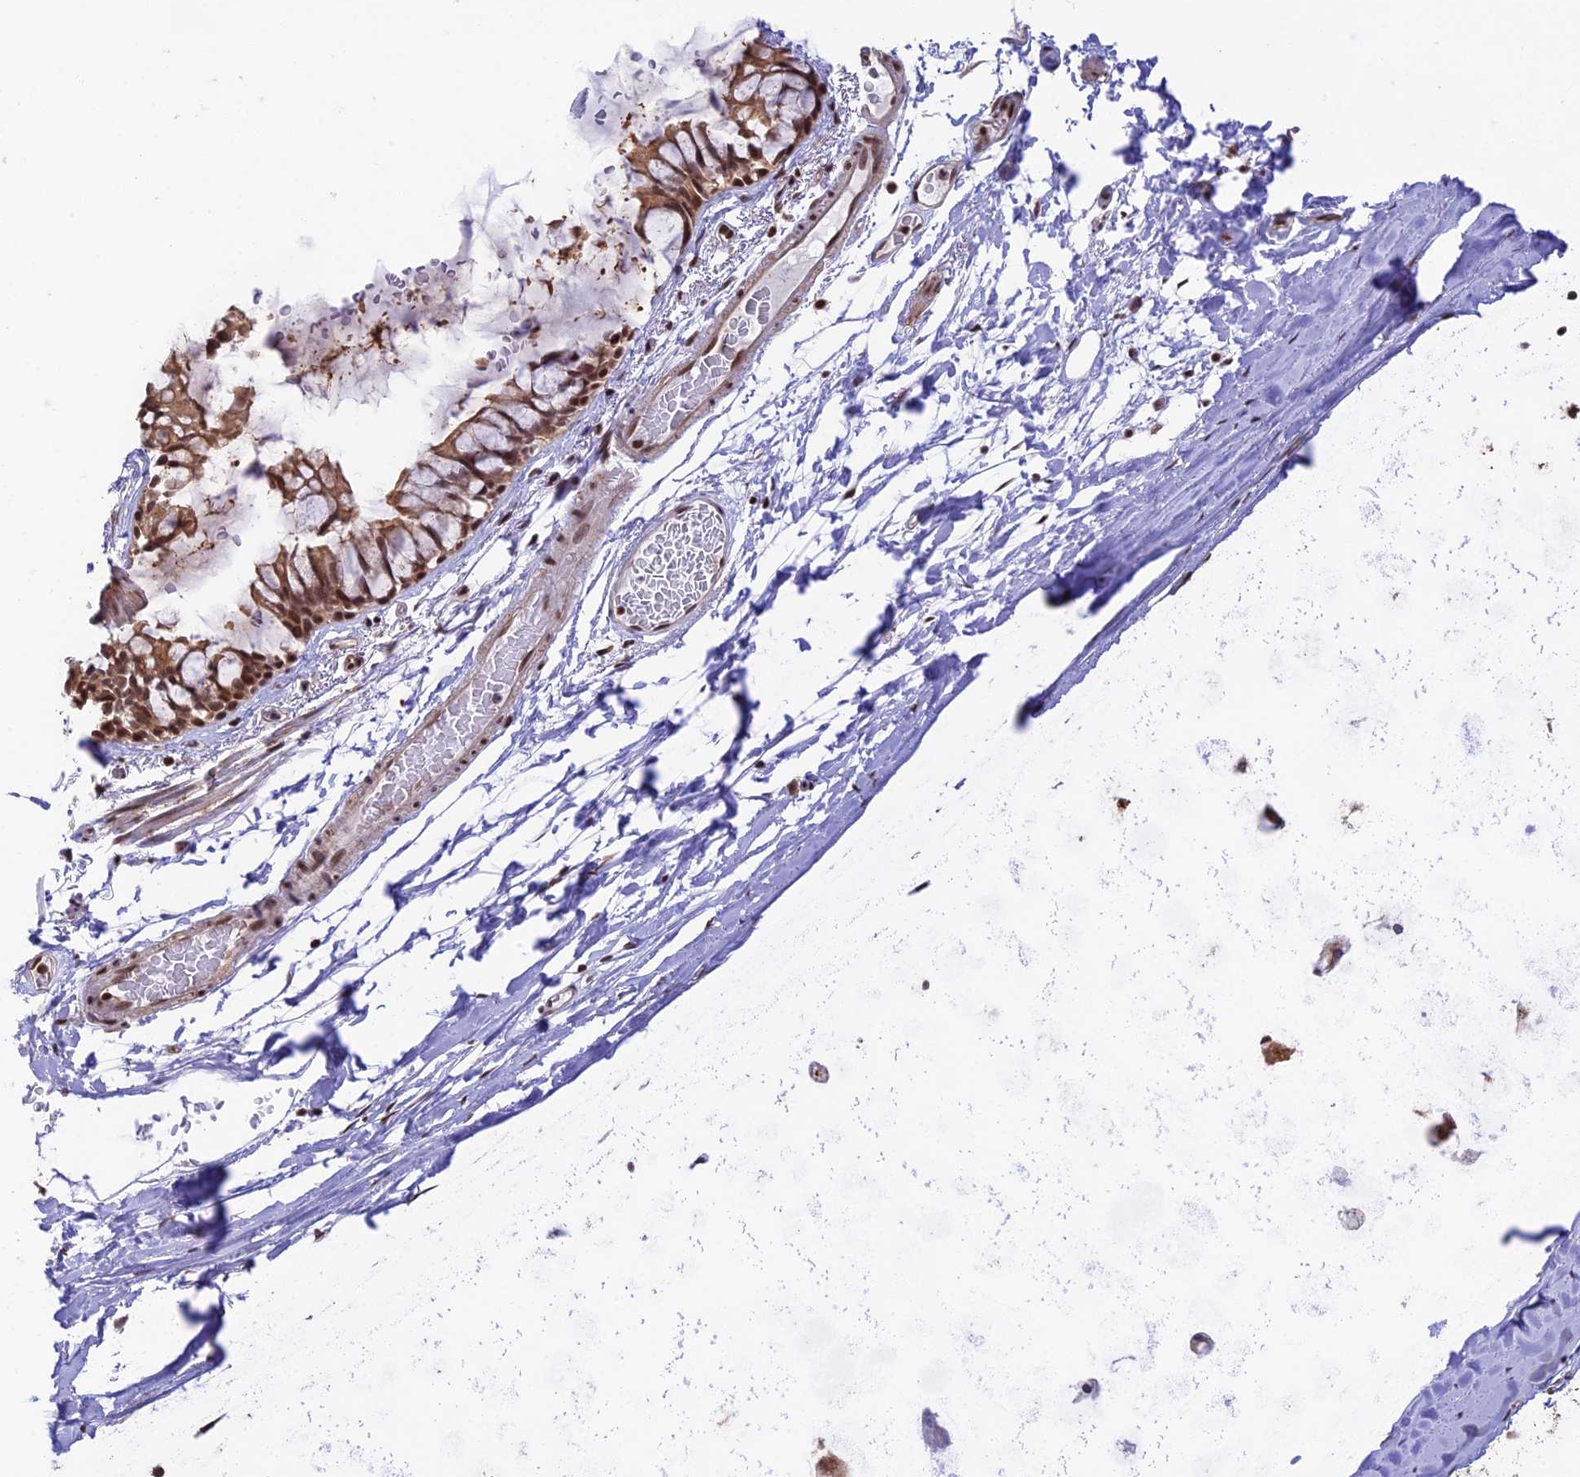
{"staining": {"intensity": "moderate", "quantity": ">75%", "location": "cytoplasmic/membranous,nuclear"}, "tissue": "bronchus", "cell_type": "Respiratory epithelial cells", "image_type": "normal", "snomed": [{"axis": "morphology", "description": "Normal tissue, NOS"}, {"axis": "topography", "description": "Cartilage tissue"}], "caption": "IHC (DAB (3,3'-diaminobenzidine)) staining of benign human bronchus displays moderate cytoplasmic/membranous,nuclear protein positivity in approximately >75% of respiratory epithelial cells. The protein is shown in brown color, while the nuclei are stained blue.", "gene": "THAP11", "patient": {"sex": "male", "age": 63}}